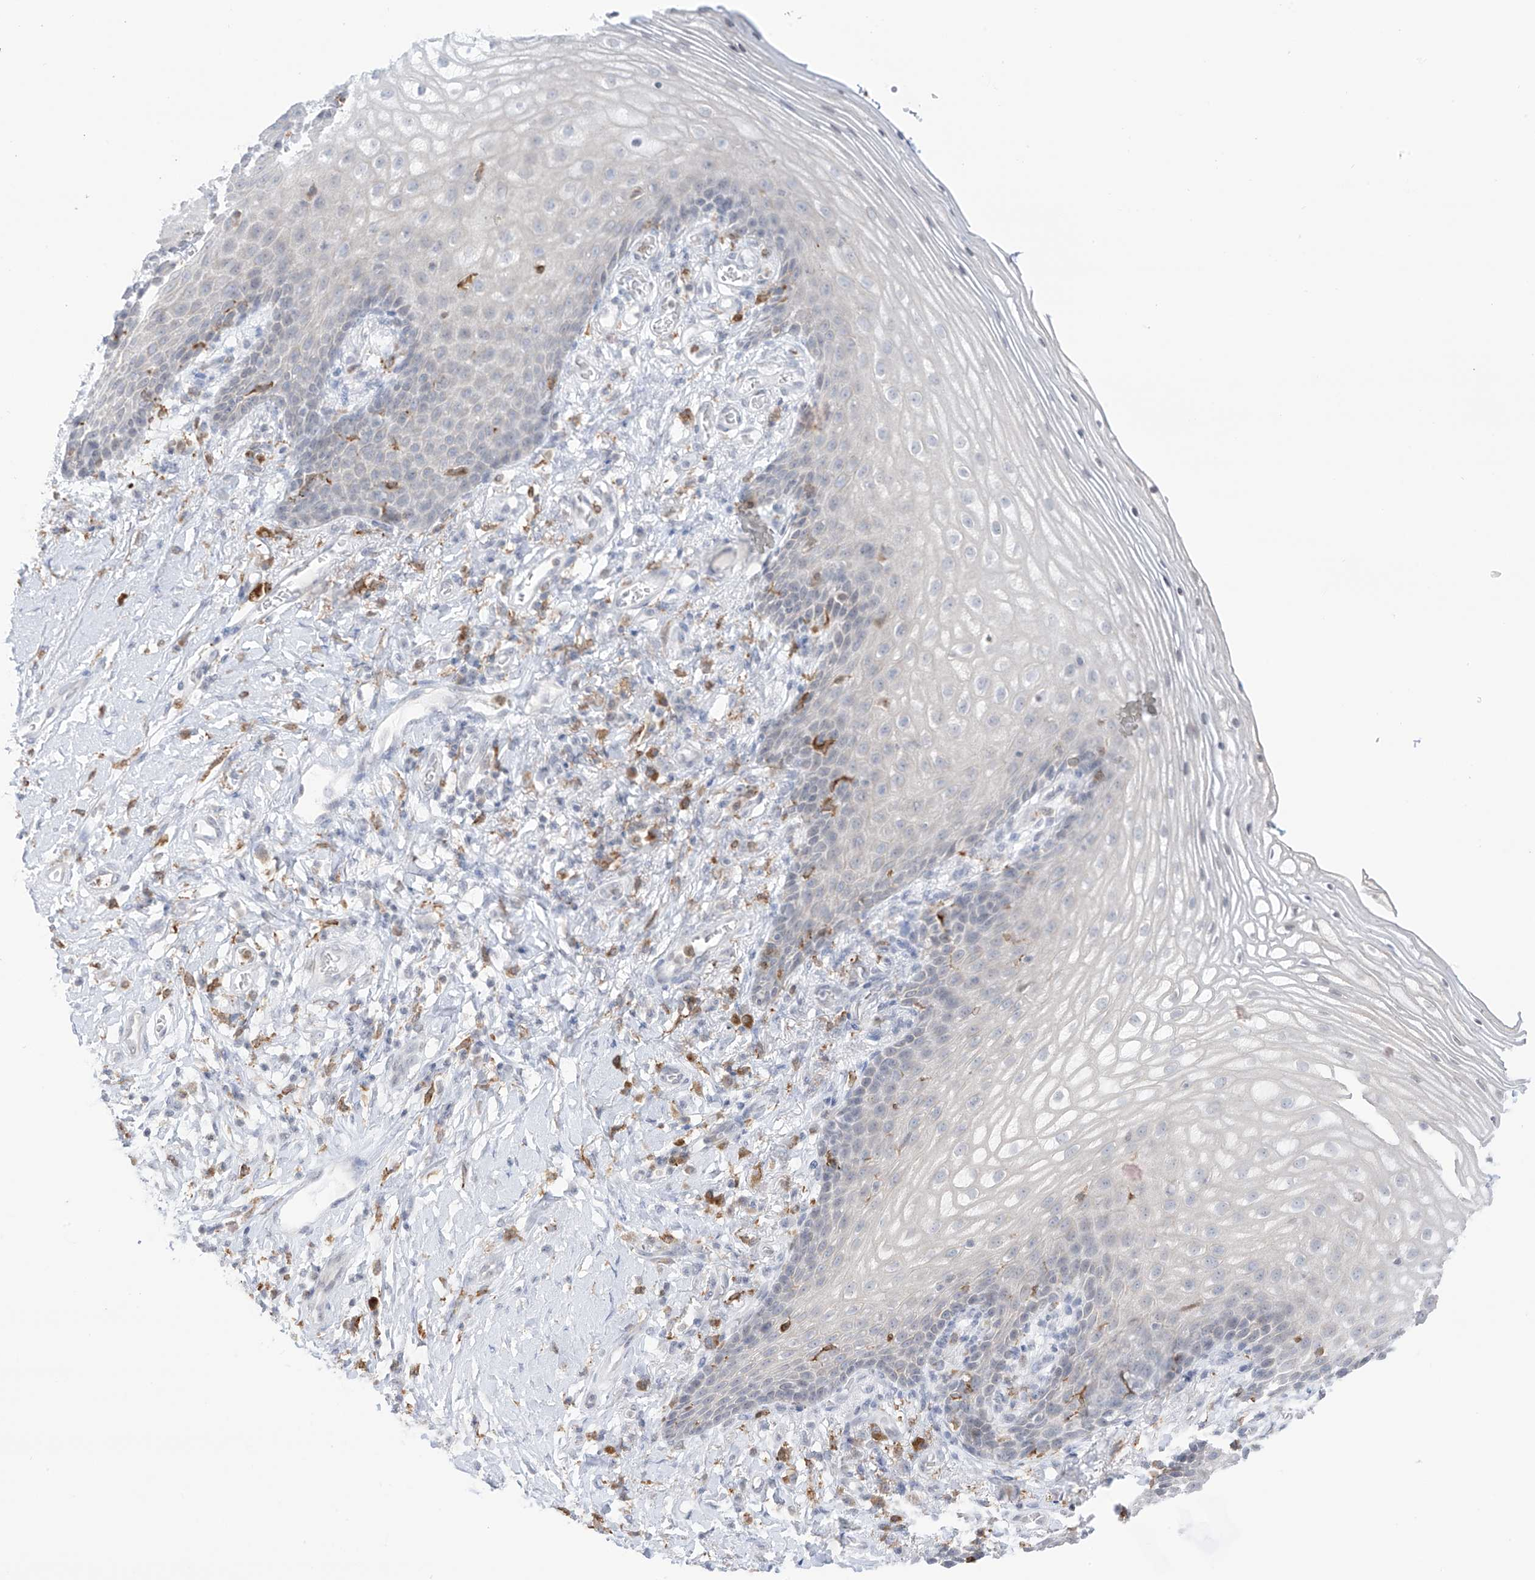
{"staining": {"intensity": "negative", "quantity": "none", "location": "none"}, "tissue": "vagina", "cell_type": "Squamous epithelial cells", "image_type": "normal", "snomed": [{"axis": "morphology", "description": "Normal tissue, NOS"}, {"axis": "topography", "description": "Vagina"}], "caption": "The photomicrograph shows no staining of squamous epithelial cells in unremarkable vagina. (IHC, brightfield microscopy, high magnification).", "gene": "TBXAS1", "patient": {"sex": "female", "age": 60}}